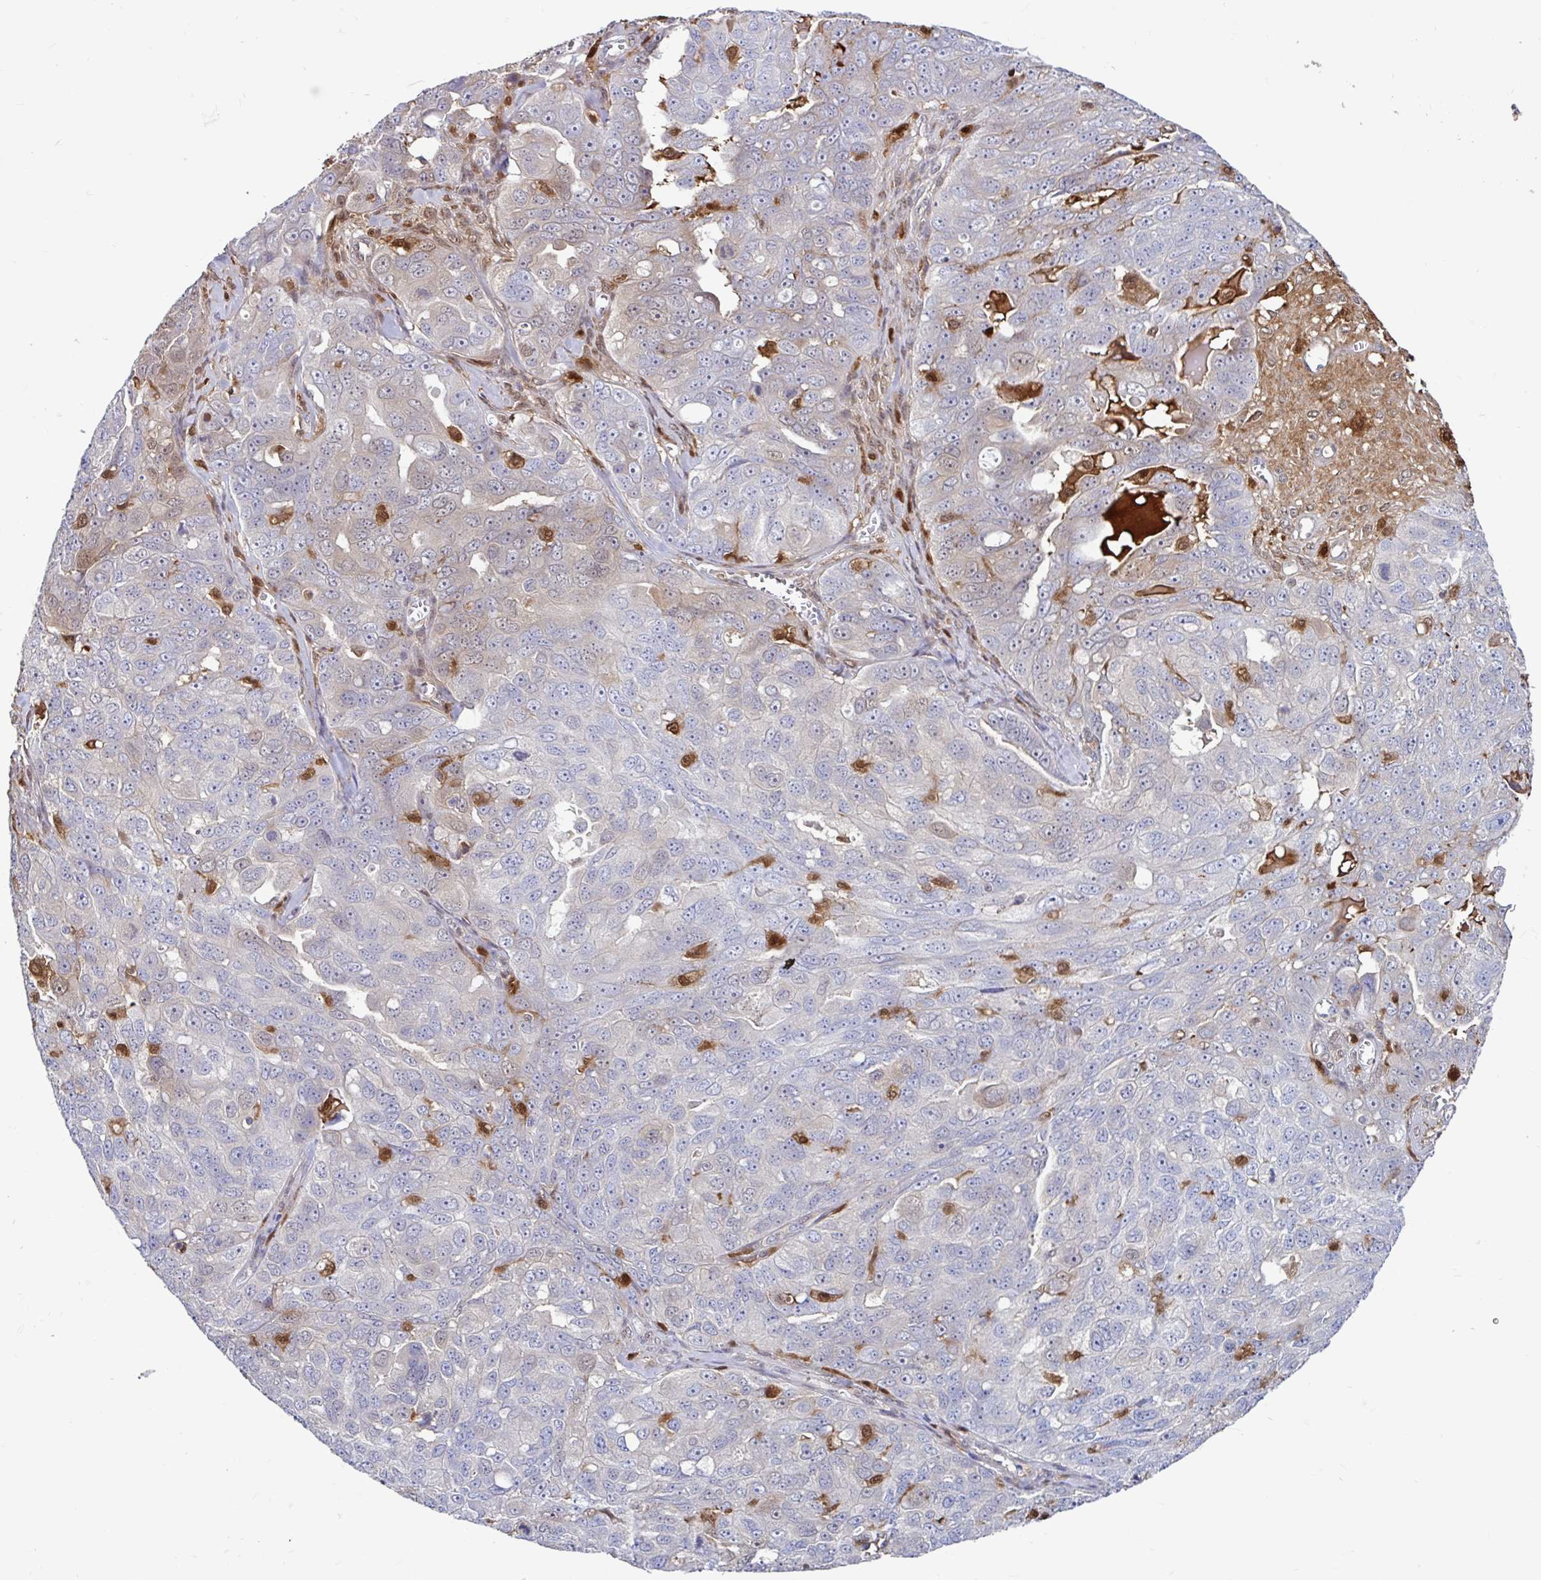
{"staining": {"intensity": "moderate", "quantity": "<25%", "location": "cytoplasmic/membranous,nuclear"}, "tissue": "ovarian cancer", "cell_type": "Tumor cells", "image_type": "cancer", "snomed": [{"axis": "morphology", "description": "Carcinoma, endometroid"}, {"axis": "topography", "description": "Ovary"}], "caption": "Brown immunohistochemical staining in ovarian cancer demonstrates moderate cytoplasmic/membranous and nuclear expression in about <25% of tumor cells. The staining is performed using DAB (3,3'-diaminobenzidine) brown chromogen to label protein expression. The nuclei are counter-stained blue using hematoxylin.", "gene": "BLVRA", "patient": {"sex": "female", "age": 70}}